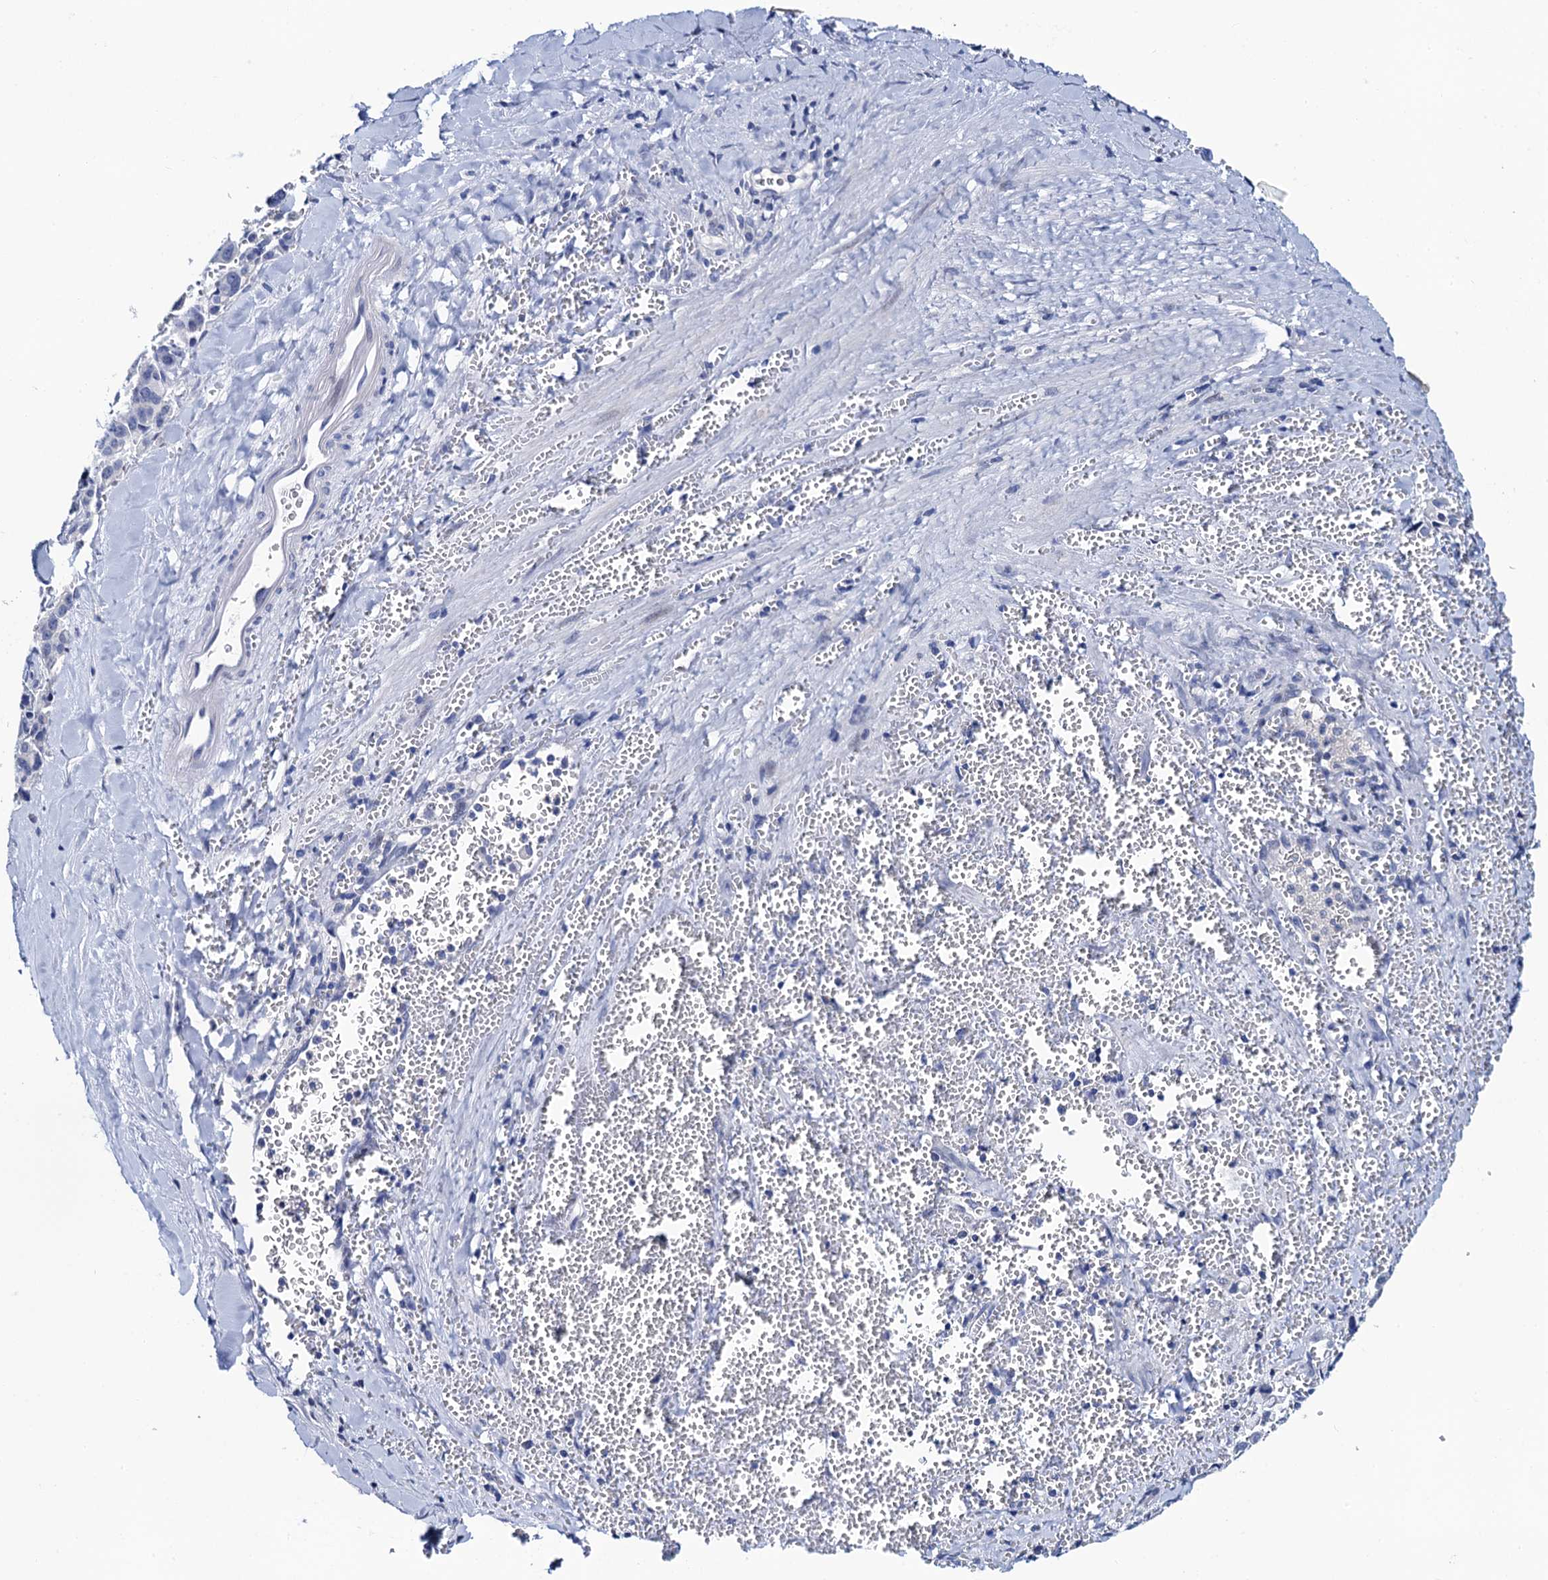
{"staining": {"intensity": "negative", "quantity": "none", "location": "none"}, "tissue": "pancreatic cancer", "cell_type": "Tumor cells", "image_type": "cancer", "snomed": [{"axis": "morphology", "description": "Adenocarcinoma, NOS"}, {"axis": "topography", "description": "Pancreas"}], "caption": "Tumor cells are negative for brown protein staining in pancreatic cancer.", "gene": "LYPD3", "patient": {"sex": "male", "age": 65}}